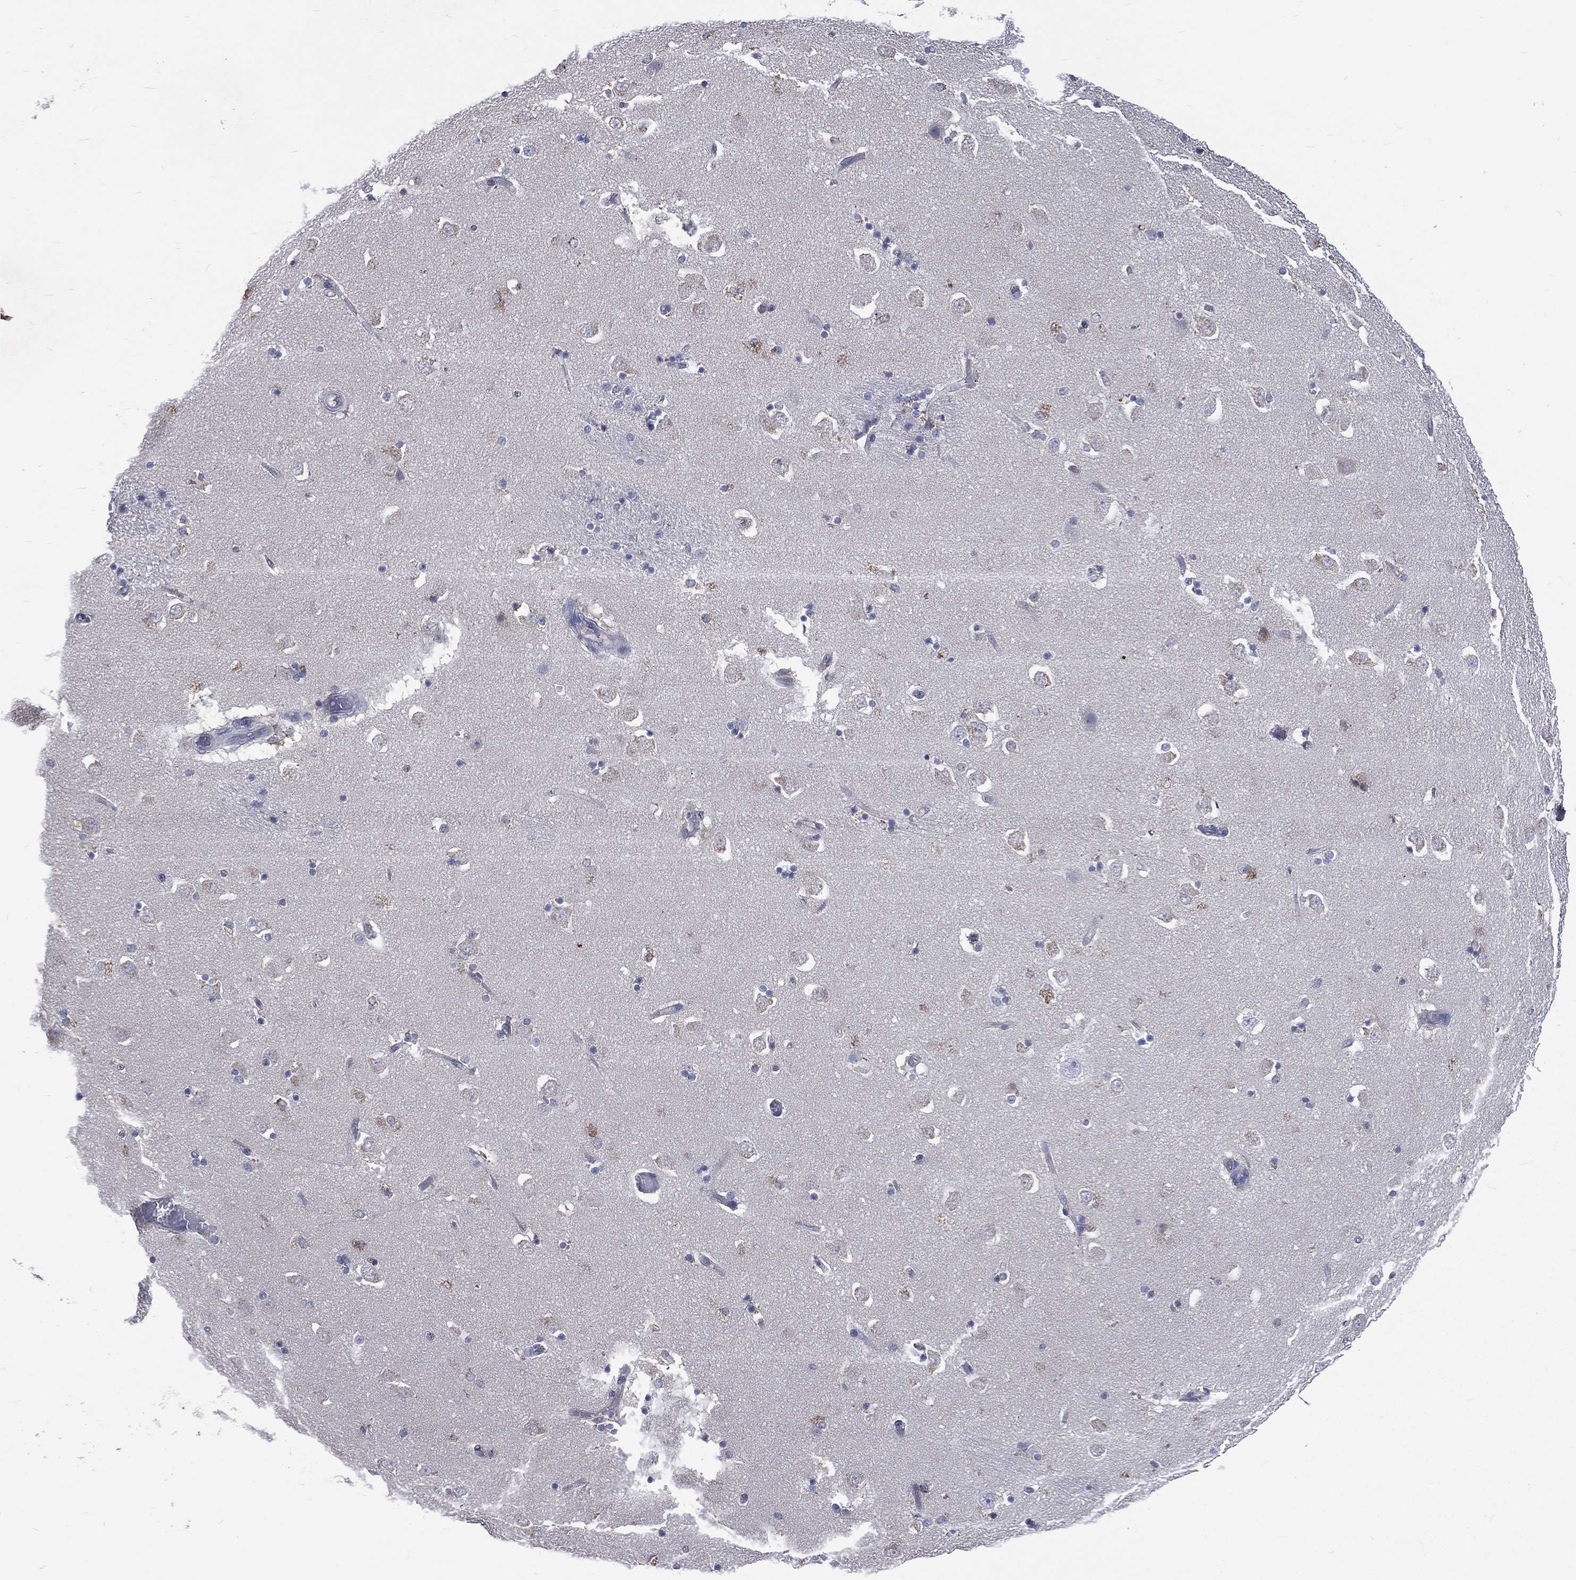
{"staining": {"intensity": "weak", "quantity": "<25%", "location": "cytoplasmic/membranous"}, "tissue": "caudate", "cell_type": "Glial cells", "image_type": "normal", "snomed": [{"axis": "morphology", "description": "Normal tissue, NOS"}, {"axis": "topography", "description": "Lateral ventricle wall"}], "caption": "Immunohistochemical staining of normal caudate displays no significant staining in glial cells.", "gene": "CA12", "patient": {"sex": "male", "age": 51}}